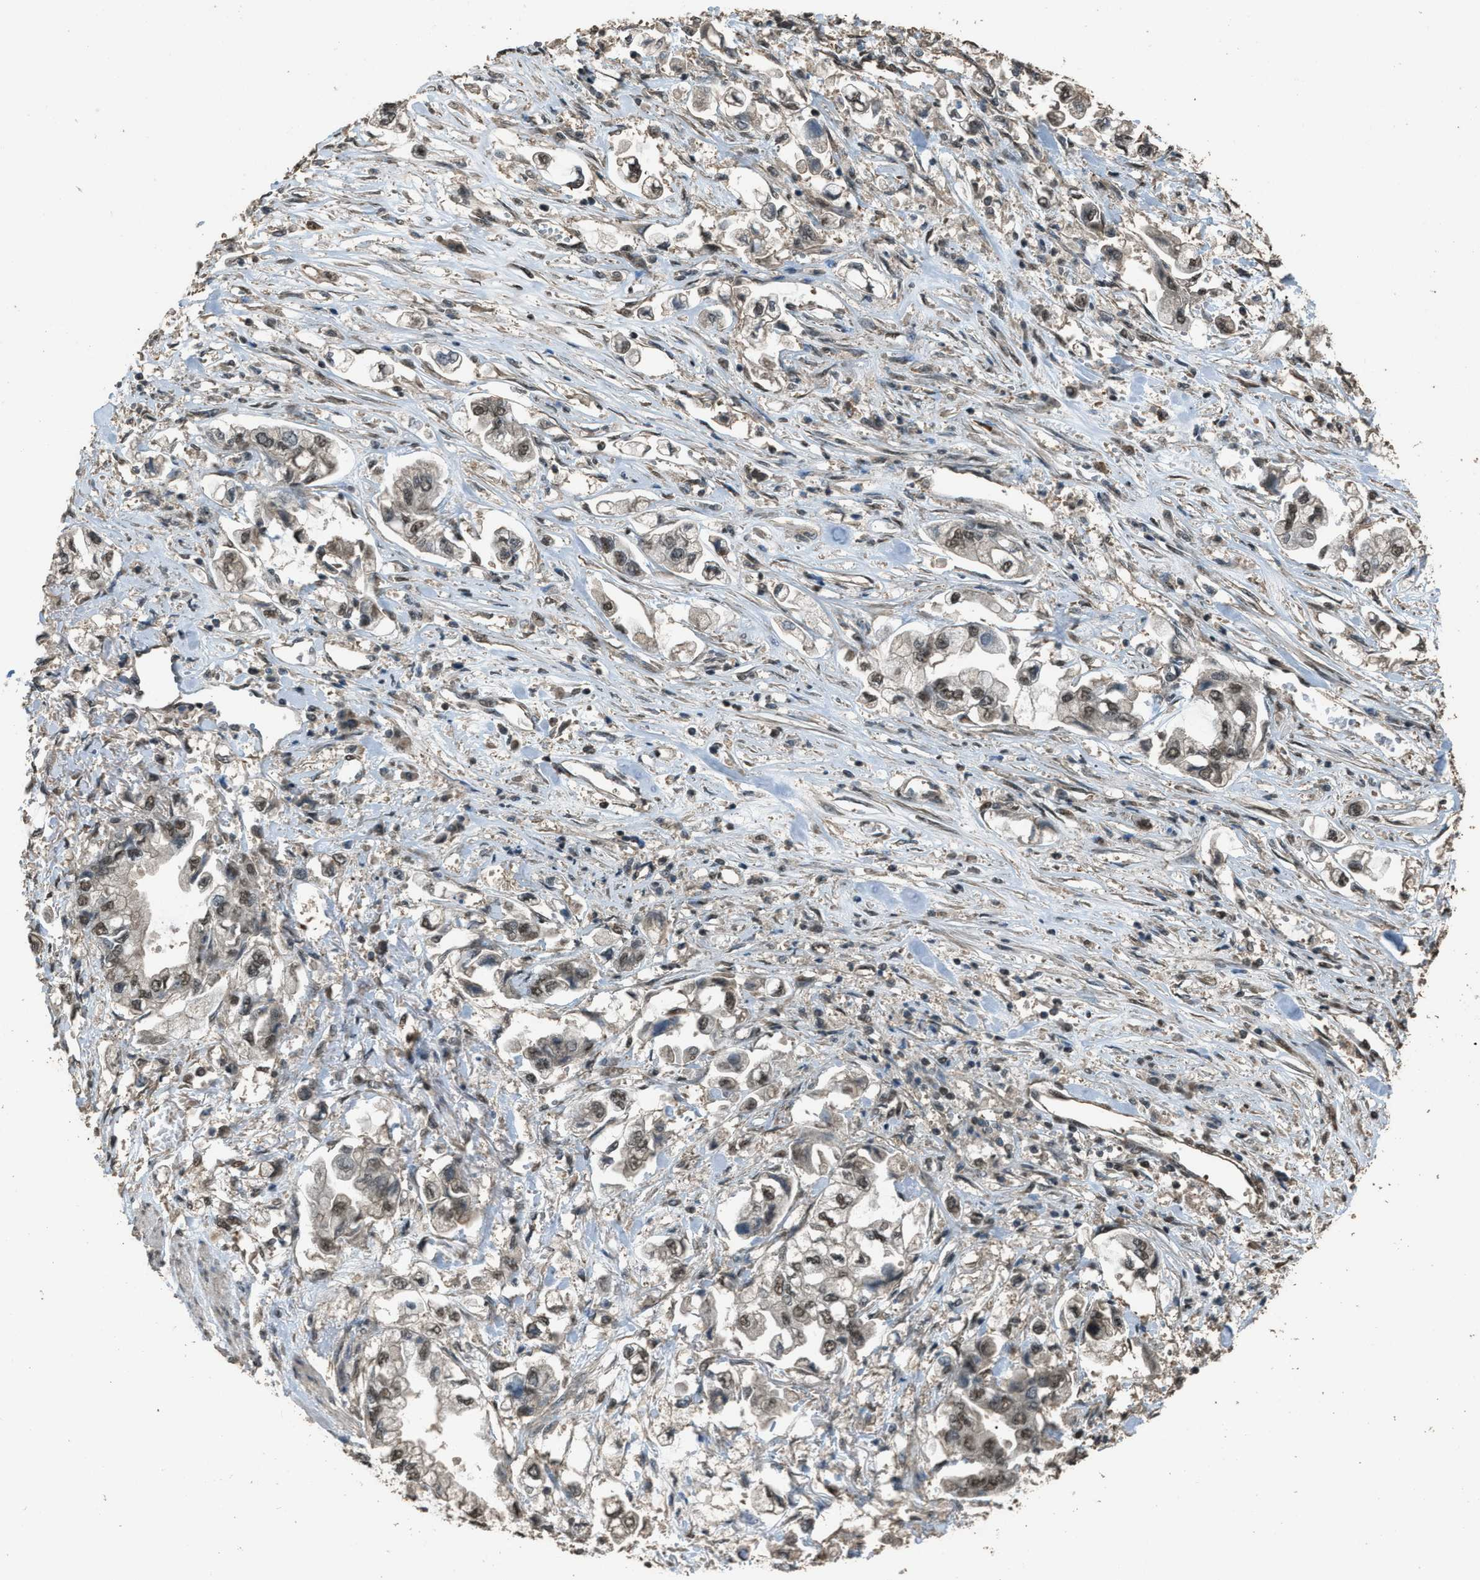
{"staining": {"intensity": "weak", "quantity": ">75%", "location": "nuclear"}, "tissue": "stomach cancer", "cell_type": "Tumor cells", "image_type": "cancer", "snomed": [{"axis": "morphology", "description": "Normal tissue, NOS"}, {"axis": "morphology", "description": "Adenocarcinoma, NOS"}, {"axis": "topography", "description": "Stomach"}], "caption": "Protein staining reveals weak nuclear expression in approximately >75% of tumor cells in stomach adenocarcinoma. The staining is performed using DAB brown chromogen to label protein expression. The nuclei are counter-stained blue using hematoxylin.", "gene": "SERTAD2", "patient": {"sex": "male", "age": 62}}